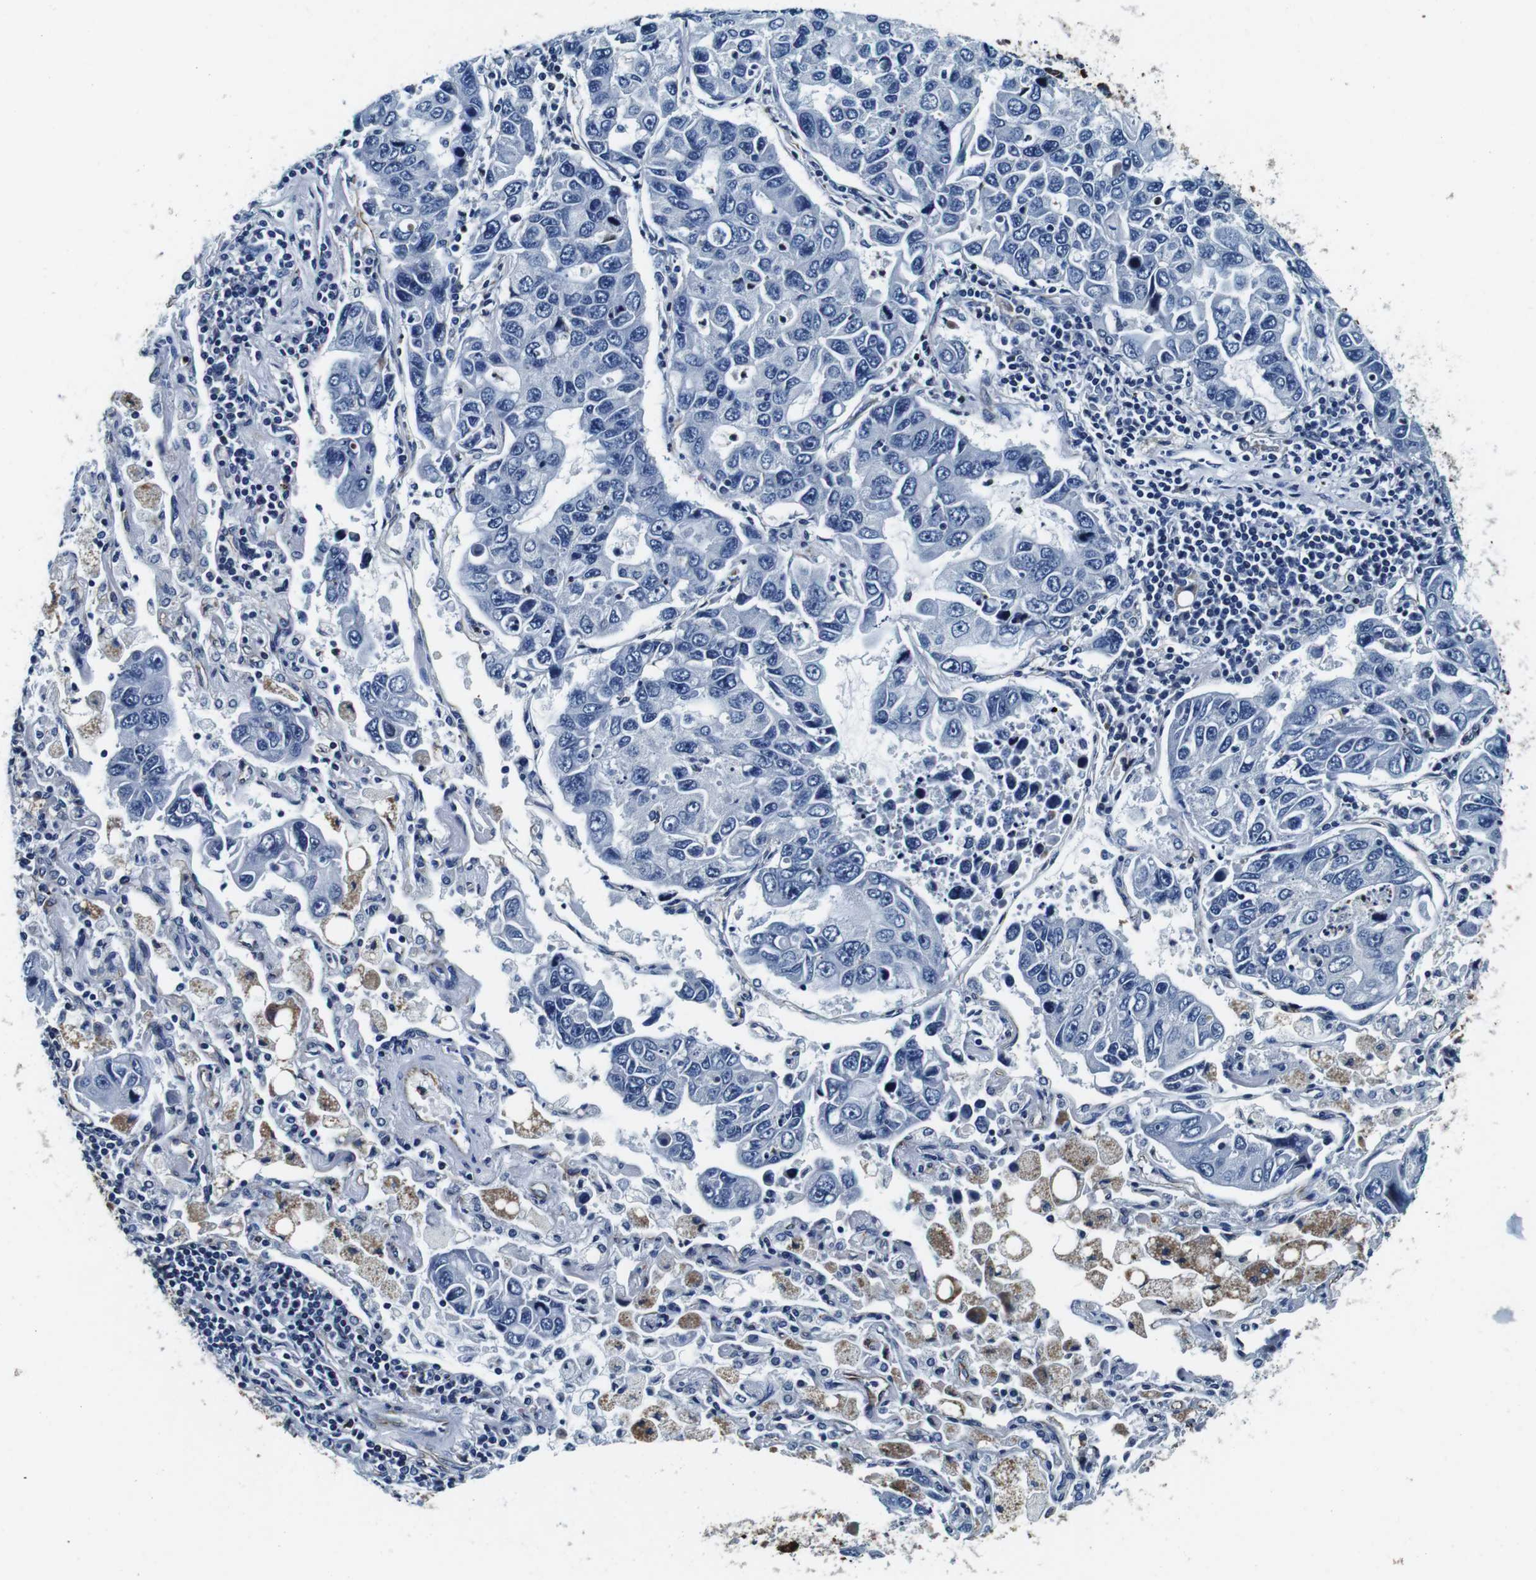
{"staining": {"intensity": "negative", "quantity": "none", "location": "none"}, "tissue": "lung cancer", "cell_type": "Tumor cells", "image_type": "cancer", "snomed": [{"axis": "morphology", "description": "Adenocarcinoma, NOS"}, {"axis": "topography", "description": "Lung"}], "caption": "A high-resolution micrograph shows IHC staining of adenocarcinoma (lung), which exhibits no significant positivity in tumor cells.", "gene": "GJE1", "patient": {"sex": "male", "age": 64}}